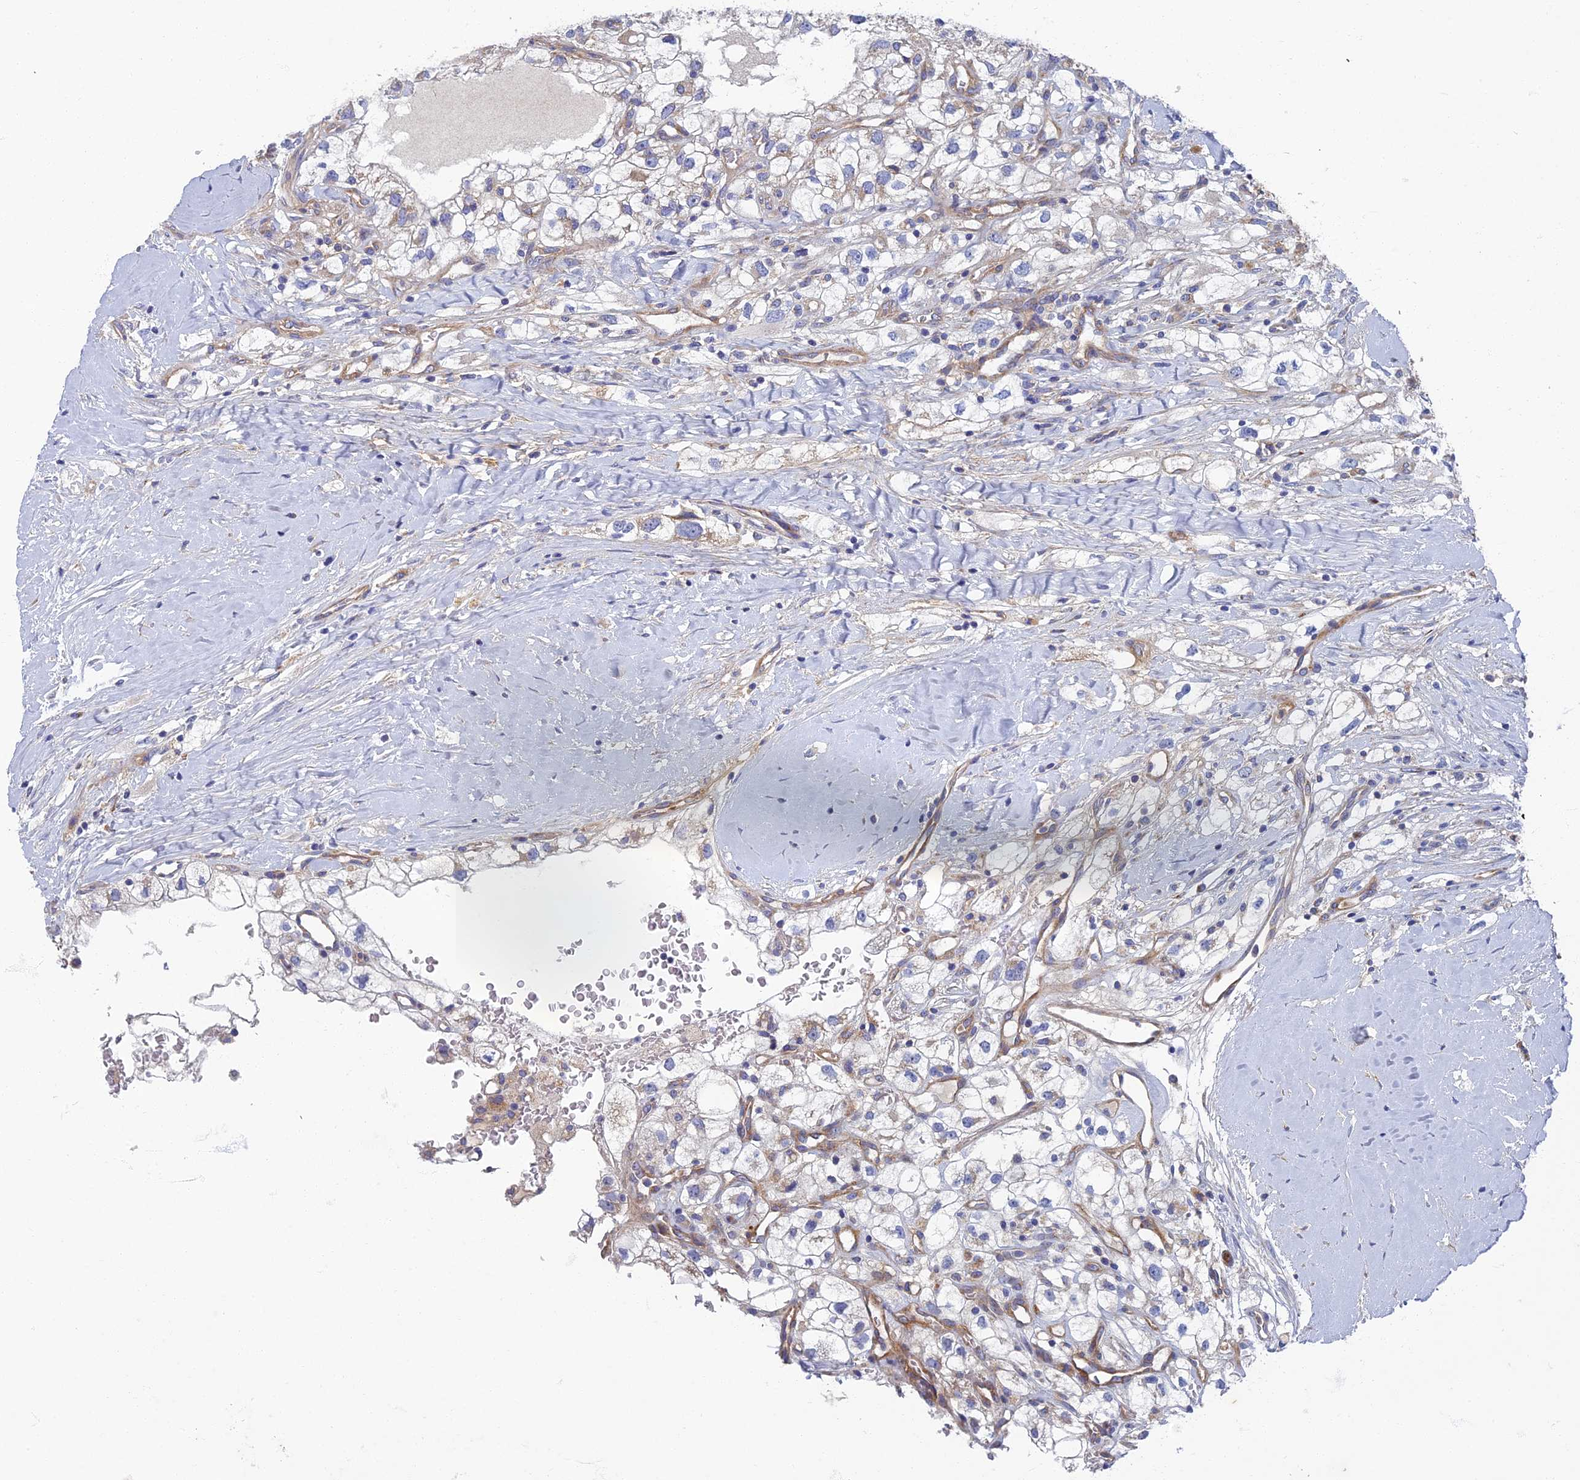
{"staining": {"intensity": "negative", "quantity": "none", "location": "none"}, "tissue": "renal cancer", "cell_type": "Tumor cells", "image_type": "cancer", "snomed": [{"axis": "morphology", "description": "Adenocarcinoma, NOS"}, {"axis": "topography", "description": "Kidney"}], "caption": "Immunohistochemistry photomicrograph of adenocarcinoma (renal) stained for a protein (brown), which displays no staining in tumor cells. Nuclei are stained in blue.", "gene": "RNASEK", "patient": {"sex": "male", "age": 59}}